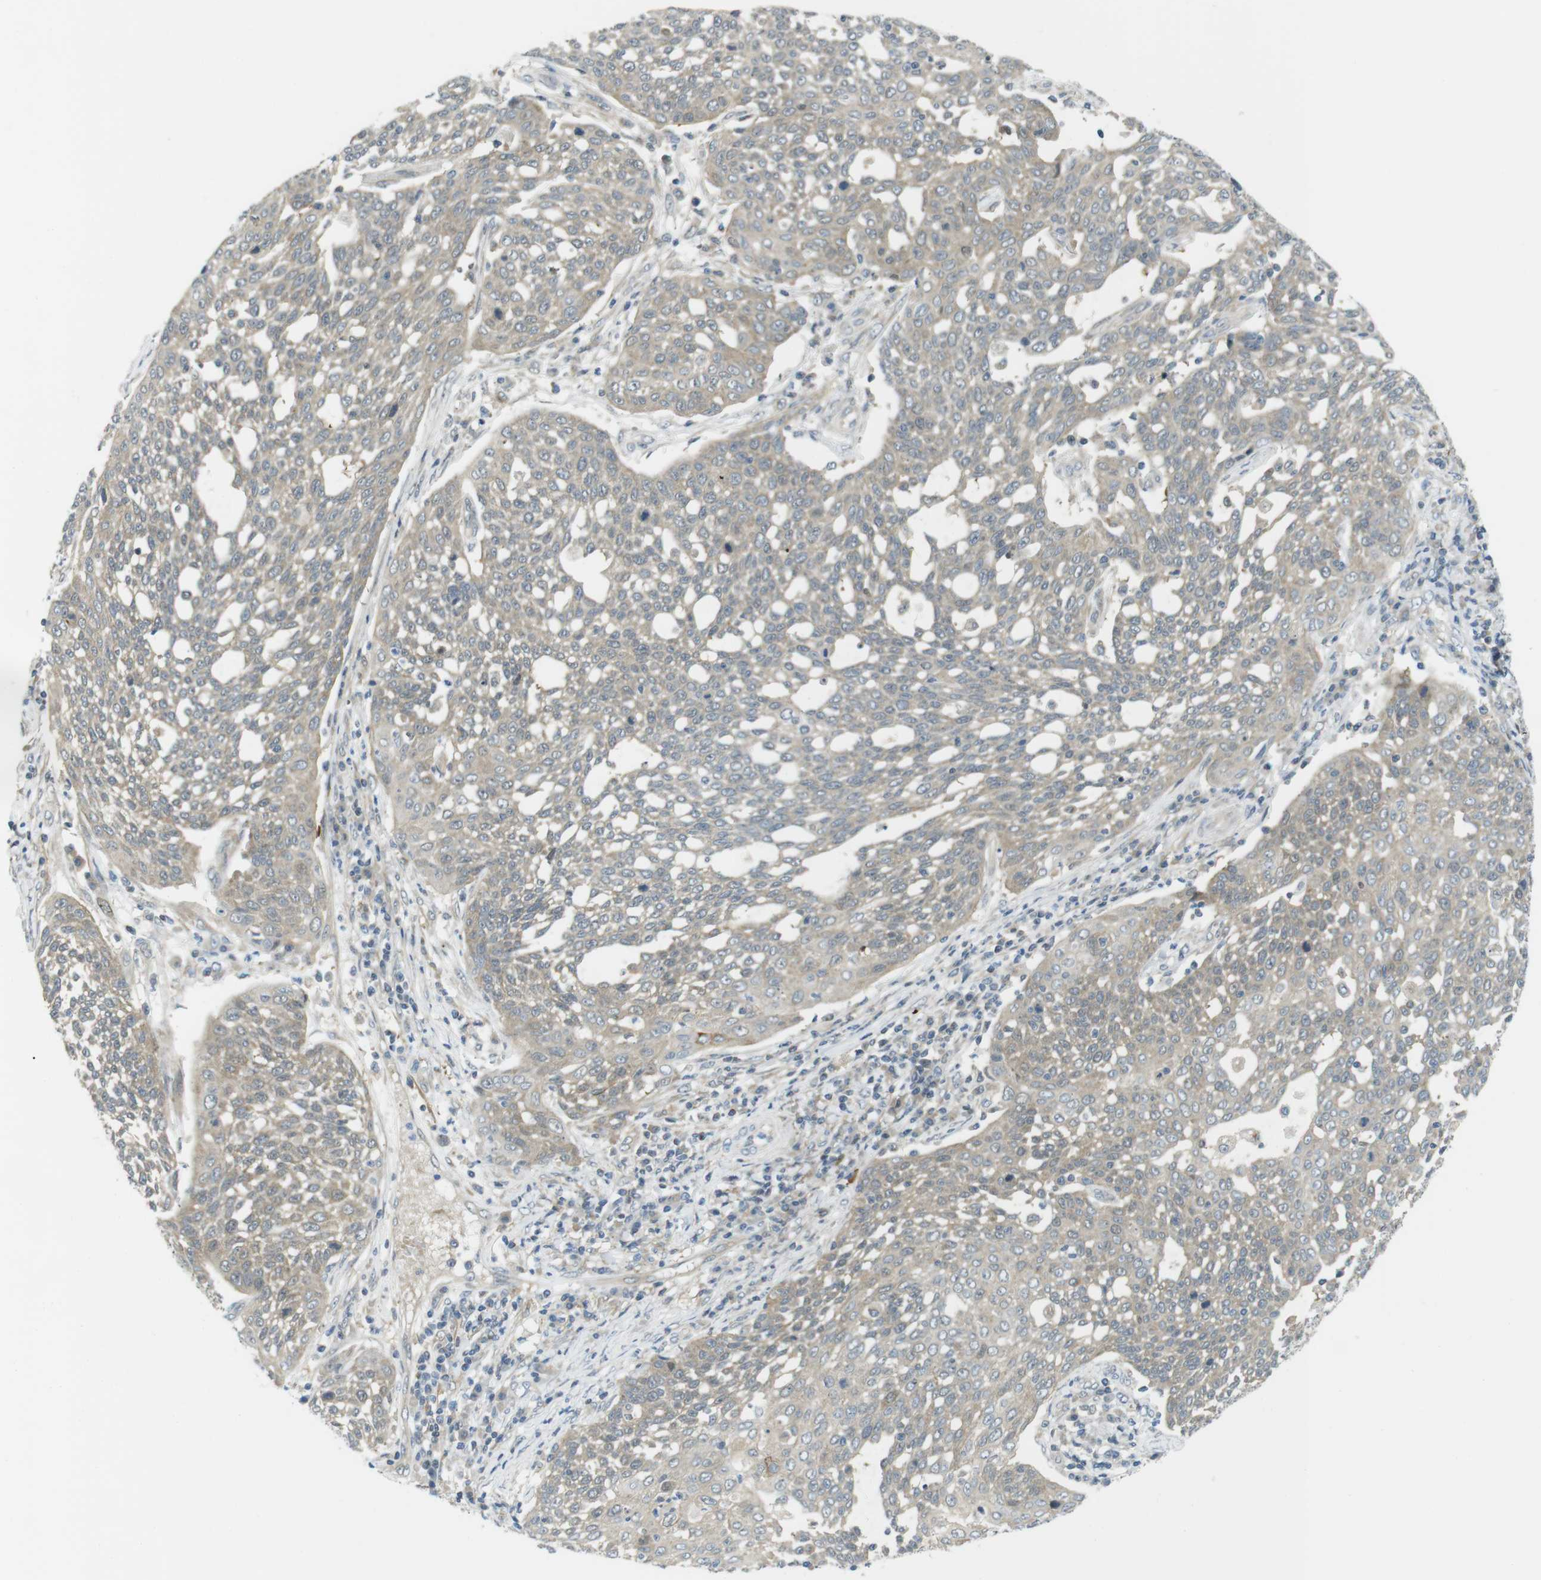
{"staining": {"intensity": "weak", "quantity": ">75%", "location": "cytoplasmic/membranous"}, "tissue": "cervical cancer", "cell_type": "Tumor cells", "image_type": "cancer", "snomed": [{"axis": "morphology", "description": "Squamous cell carcinoma, NOS"}, {"axis": "topography", "description": "Cervix"}], "caption": "Approximately >75% of tumor cells in cervical cancer (squamous cell carcinoma) show weak cytoplasmic/membranous protein positivity as visualized by brown immunohistochemical staining.", "gene": "CASP2", "patient": {"sex": "female", "age": 34}}